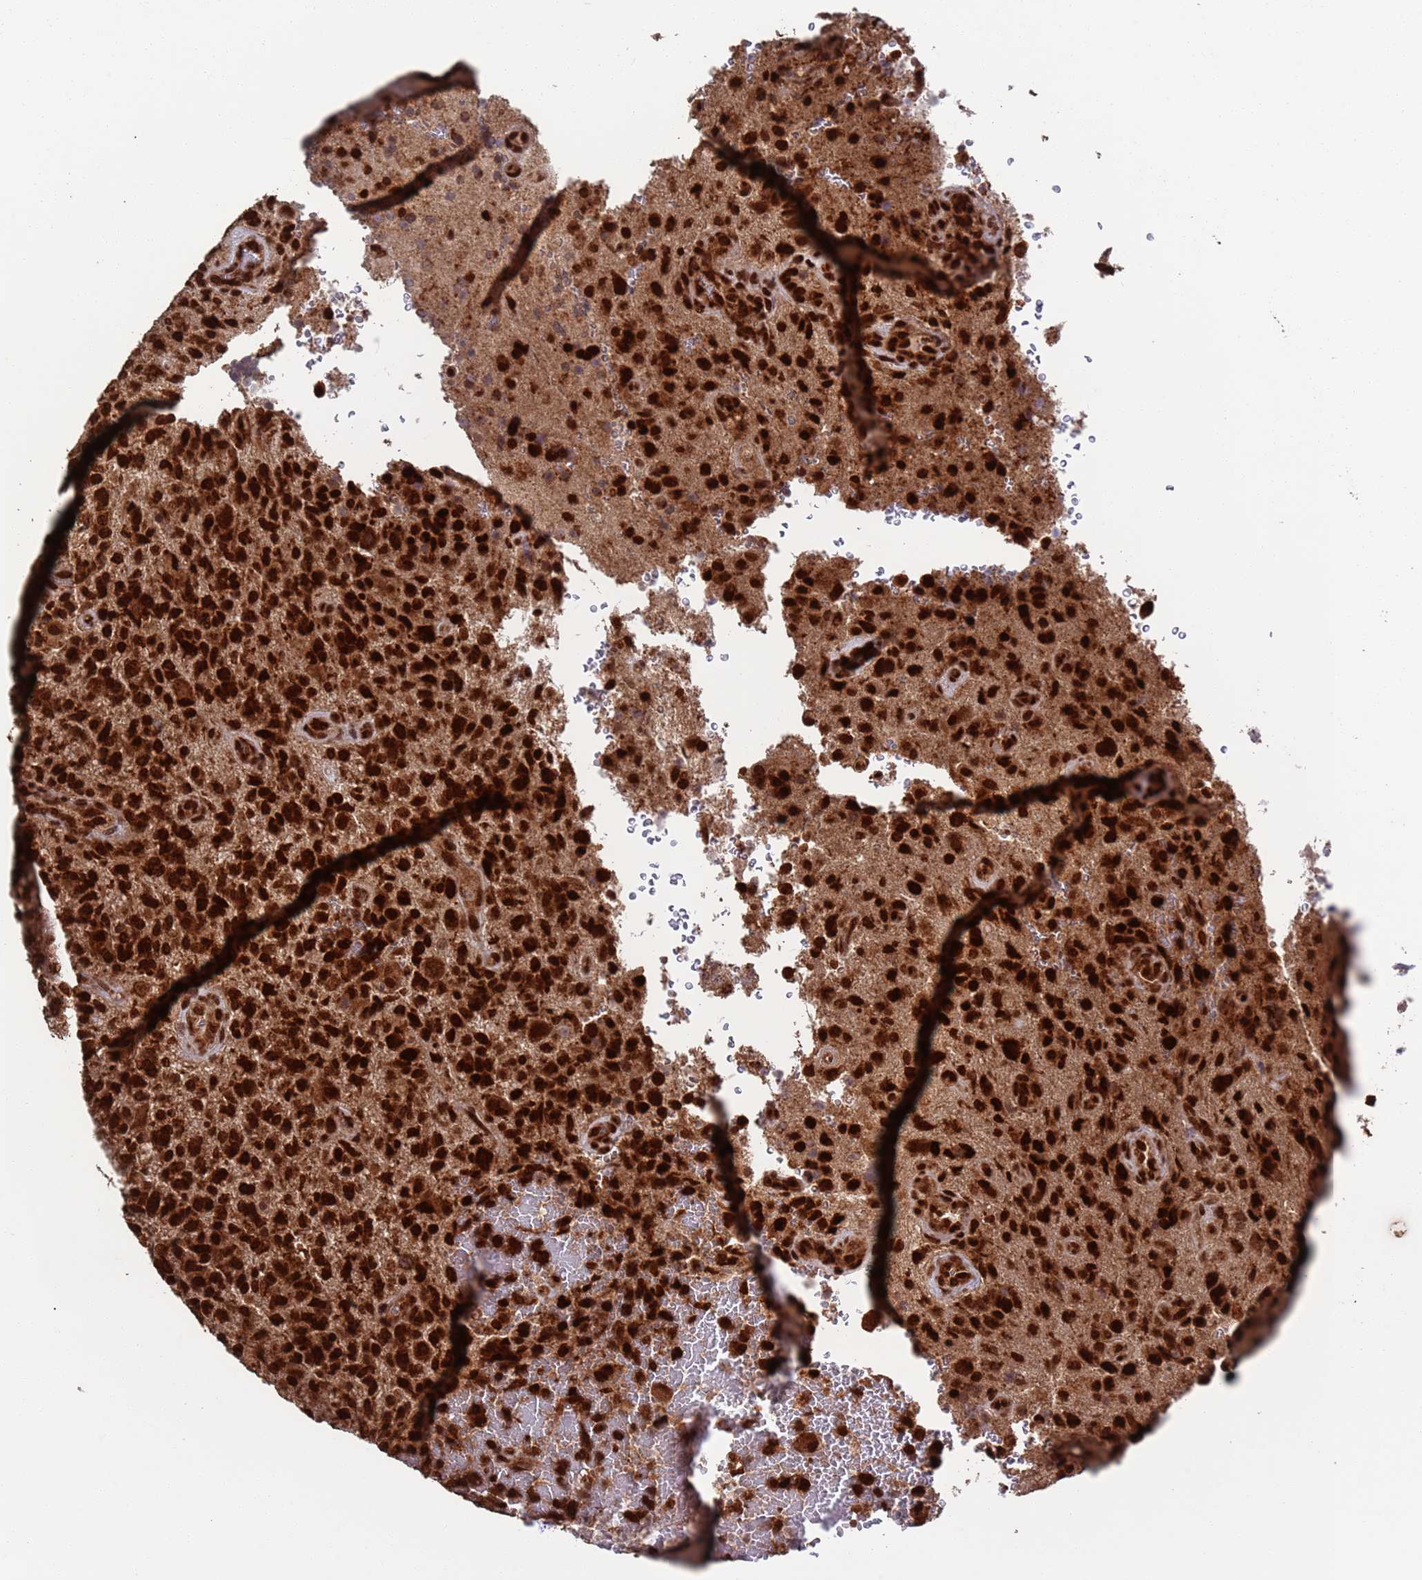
{"staining": {"intensity": "strong", "quantity": ">75%", "location": "cytoplasmic/membranous,nuclear"}, "tissue": "glioma", "cell_type": "Tumor cells", "image_type": "cancer", "snomed": [{"axis": "morphology", "description": "Glioma, malignant, High grade"}, {"axis": "topography", "description": "Brain"}], "caption": "This is a photomicrograph of immunohistochemistry staining of glioma, which shows strong positivity in the cytoplasmic/membranous and nuclear of tumor cells.", "gene": "FUBP3", "patient": {"sex": "male", "age": 47}}